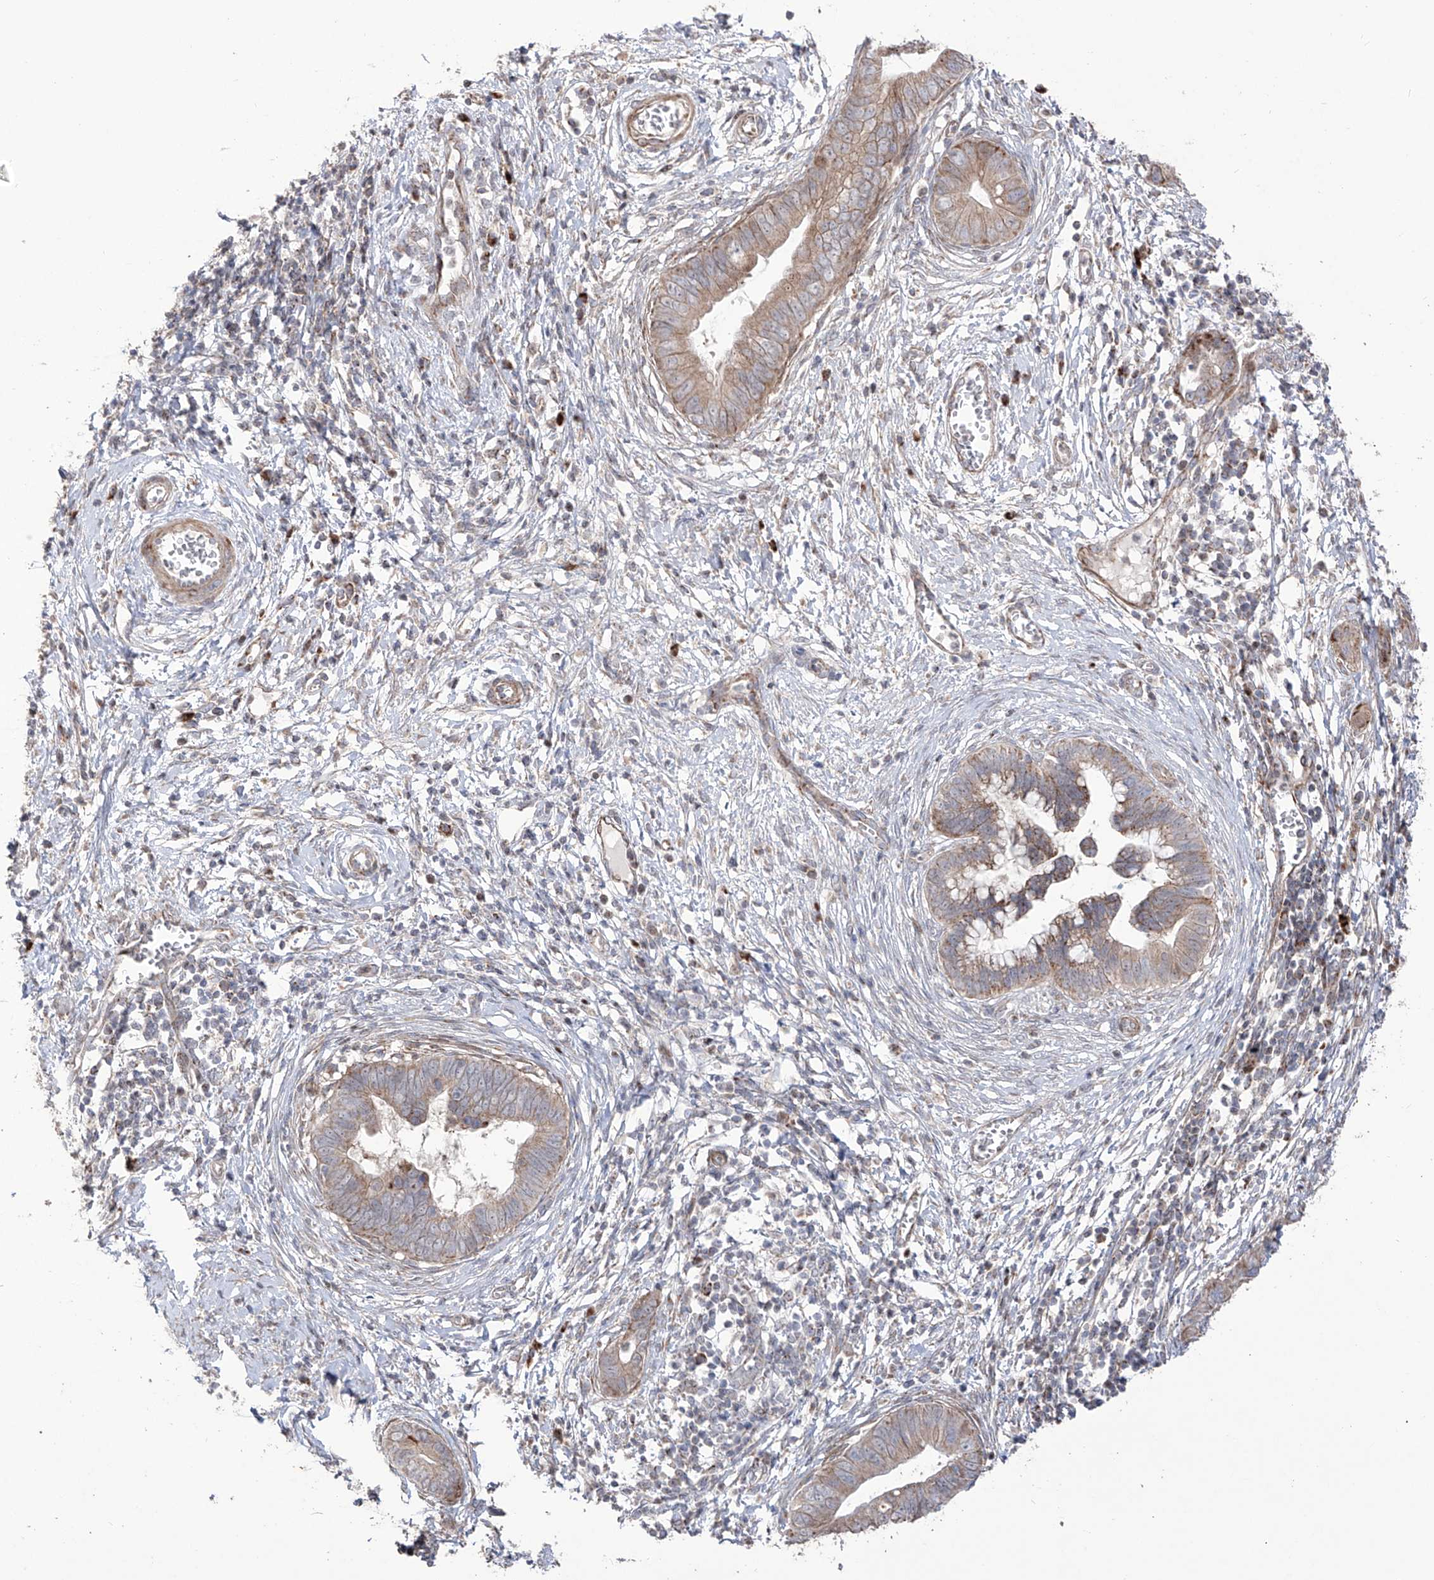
{"staining": {"intensity": "weak", "quantity": ">75%", "location": "cytoplasmic/membranous"}, "tissue": "cervical cancer", "cell_type": "Tumor cells", "image_type": "cancer", "snomed": [{"axis": "morphology", "description": "Adenocarcinoma, NOS"}, {"axis": "topography", "description": "Cervix"}], "caption": "Adenocarcinoma (cervical) stained for a protein (brown) exhibits weak cytoplasmic/membranous positive expression in about >75% of tumor cells.", "gene": "YKT6", "patient": {"sex": "female", "age": 44}}